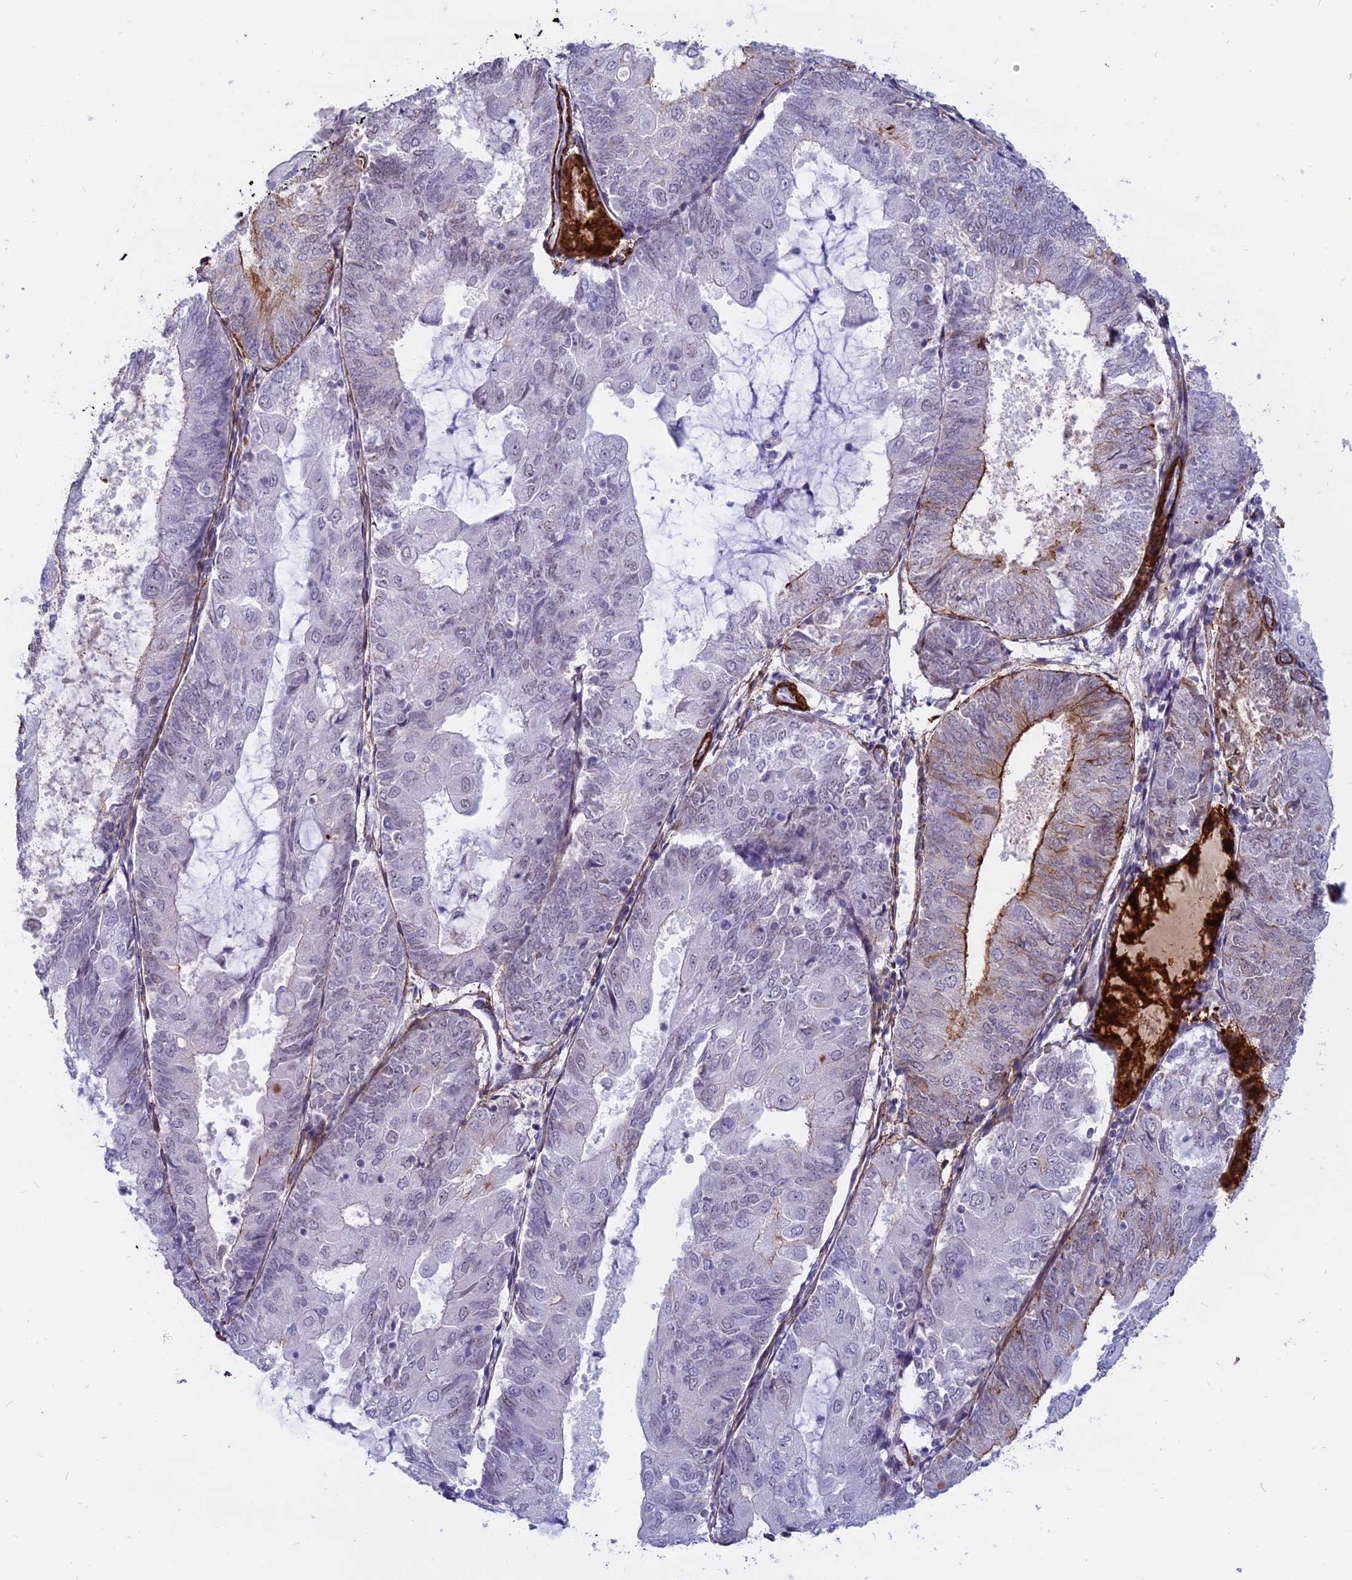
{"staining": {"intensity": "moderate", "quantity": "<25%", "location": "cytoplasmic/membranous"}, "tissue": "endometrial cancer", "cell_type": "Tumor cells", "image_type": "cancer", "snomed": [{"axis": "morphology", "description": "Adenocarcinoma, NOS"}, {"axis": "topography", "description": "Endometrium"}], "caption": "Tumor cells reveal low levels of moderate cytoplasmic/membranous expression in approximately <25% of cells in human endometrial cancer (adenocarcinoma).", "gene": "CENPV", "patient": {"sex": "female", "age": 81}}